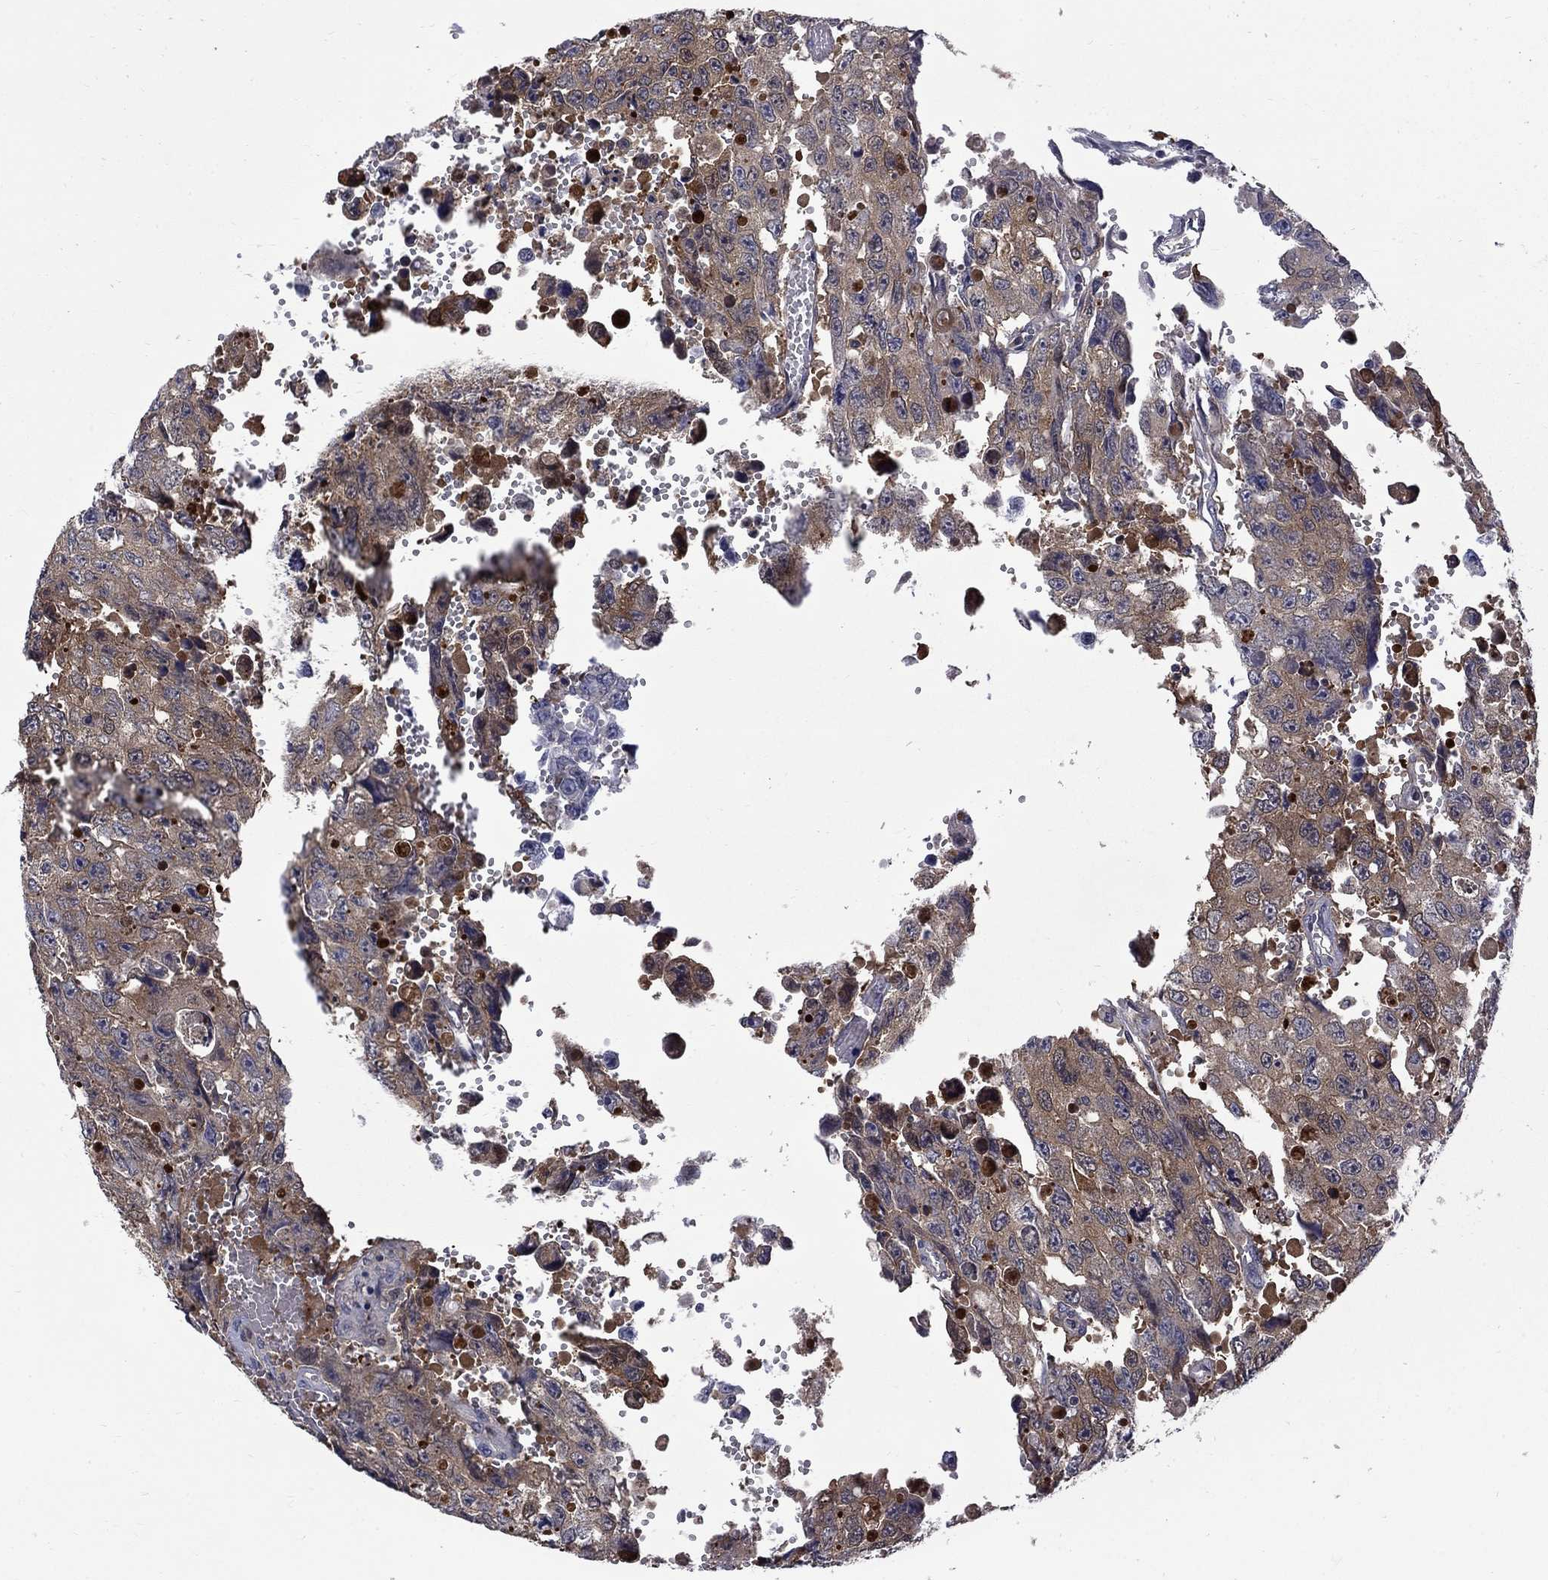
{"staining": {"intensity": "weak", "quantity": ">75%", "location": "cytoplasmic/membranous"}, "tissue": "testis cancer", "cell_type": "Tumor cells", "image_type": "cancer", "snomed": [{"axis": "morphology", "description": "Seminoma, NOS"}, {"axis": "topography", "description": "Testis"}], "caption": "IHC (DAB (3,3'-diaminobenzidine)) staining of testis cancer (seminoma) demonstrates weak cytoplasmic/membranous protein staining in approximately >75% of tumor cells.", "gene": "HKDC1", "patient": {"sex": "male", "age": 26}}